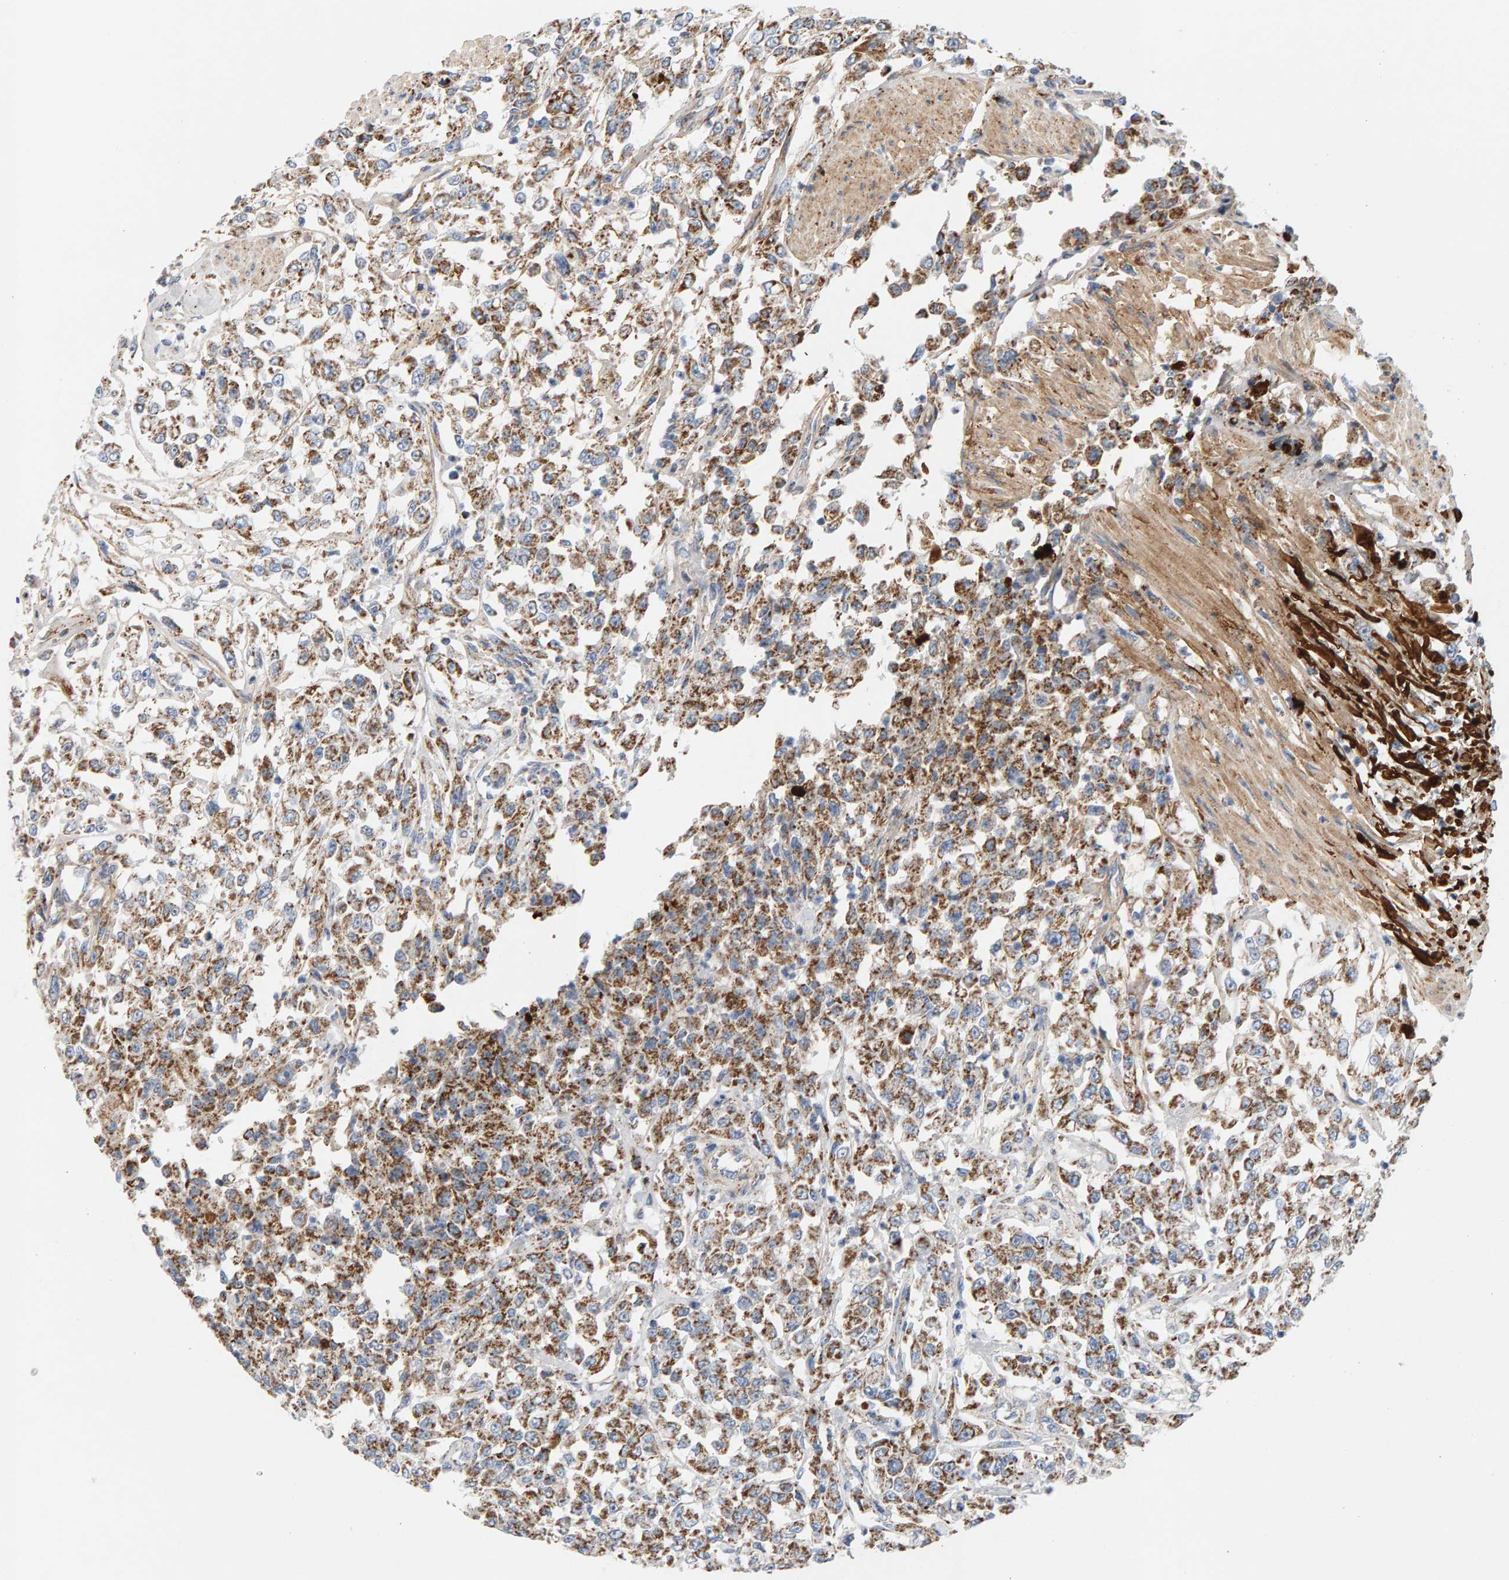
{"staining": {"intensity": "strong", "quantity": "25%-75%", "location": "cytoplasmic/membranous"}, "tissue": "urothelial cancer", "cell_type": "Tumor cells", "image_type": "cancer", "snomed": [{"axis": "morphology", "description": "Urothelial carcinoma, High grade"}, {"axis": "topography", "description": "Urinary bladder"}], "caption": "DAB immunohistochemical staining of urothelial carcinoma (high-grade) demonstrates strong cytoplasmic/membranous protein expression in about 25%-75% of tumor cells. (DAB = brown stain, brightfield microscopy at high magnification).", "gene": "GGTA1", "patient": {"sex": "male", "age": 46}}